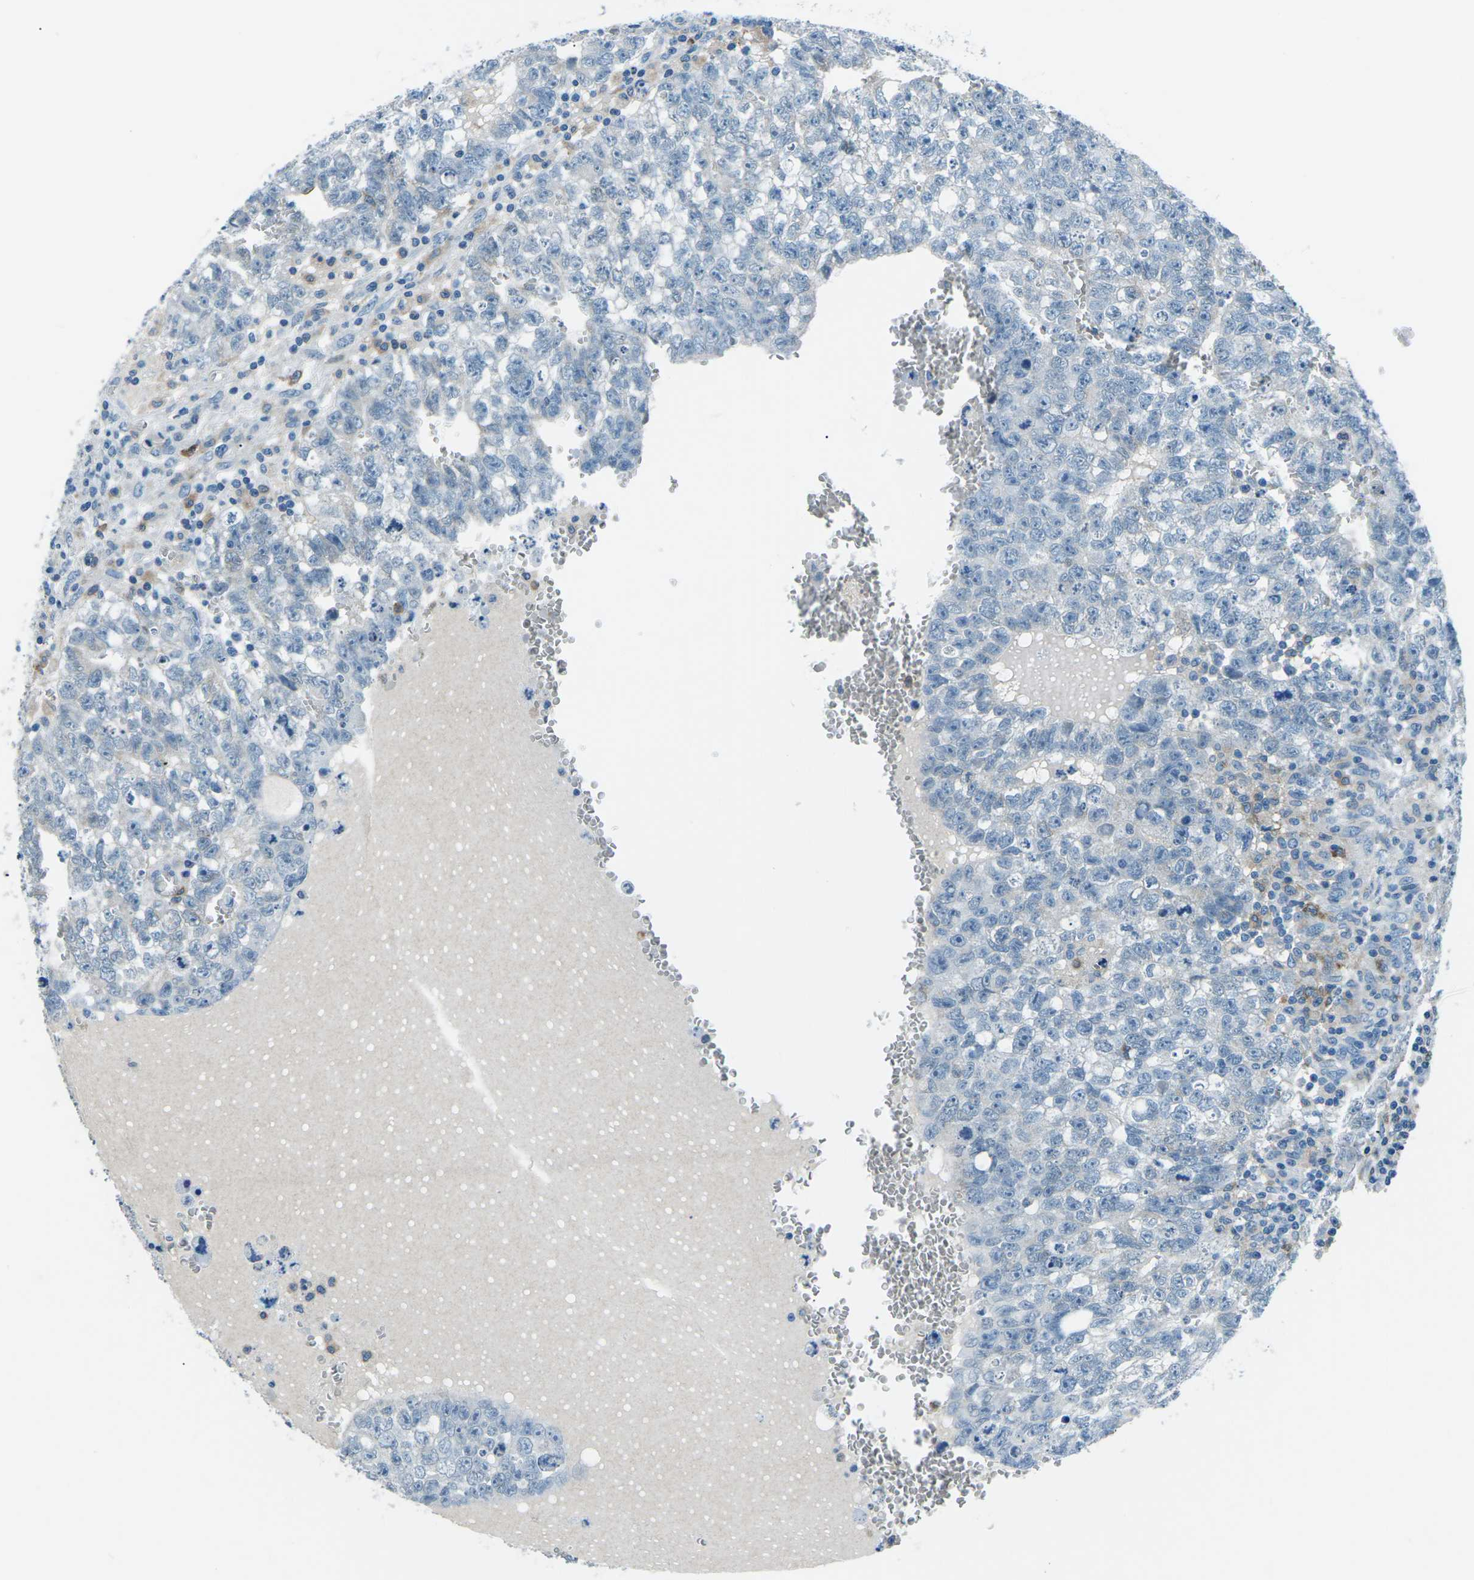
{"staining": {"intensity": "negative", "quantity": "none", "location": "none"}, "tissue": "testis cancer", "cell_type": "Tumor cells", "image_type": "cancer", "snomed": [{"axis": "morphology", "description": "Seminoma, NOS"}, {"axis": "morphology", "description": "Carcinoma, Embryonal, NOS"}, {"axis": "topography", "description": "Testis"}], "caption": "Tumor cells are negative for brown protein staining in testis embryonal carcinoma.", "gene": "CD1D", "patient": {"sex": "male", "age": 38}}